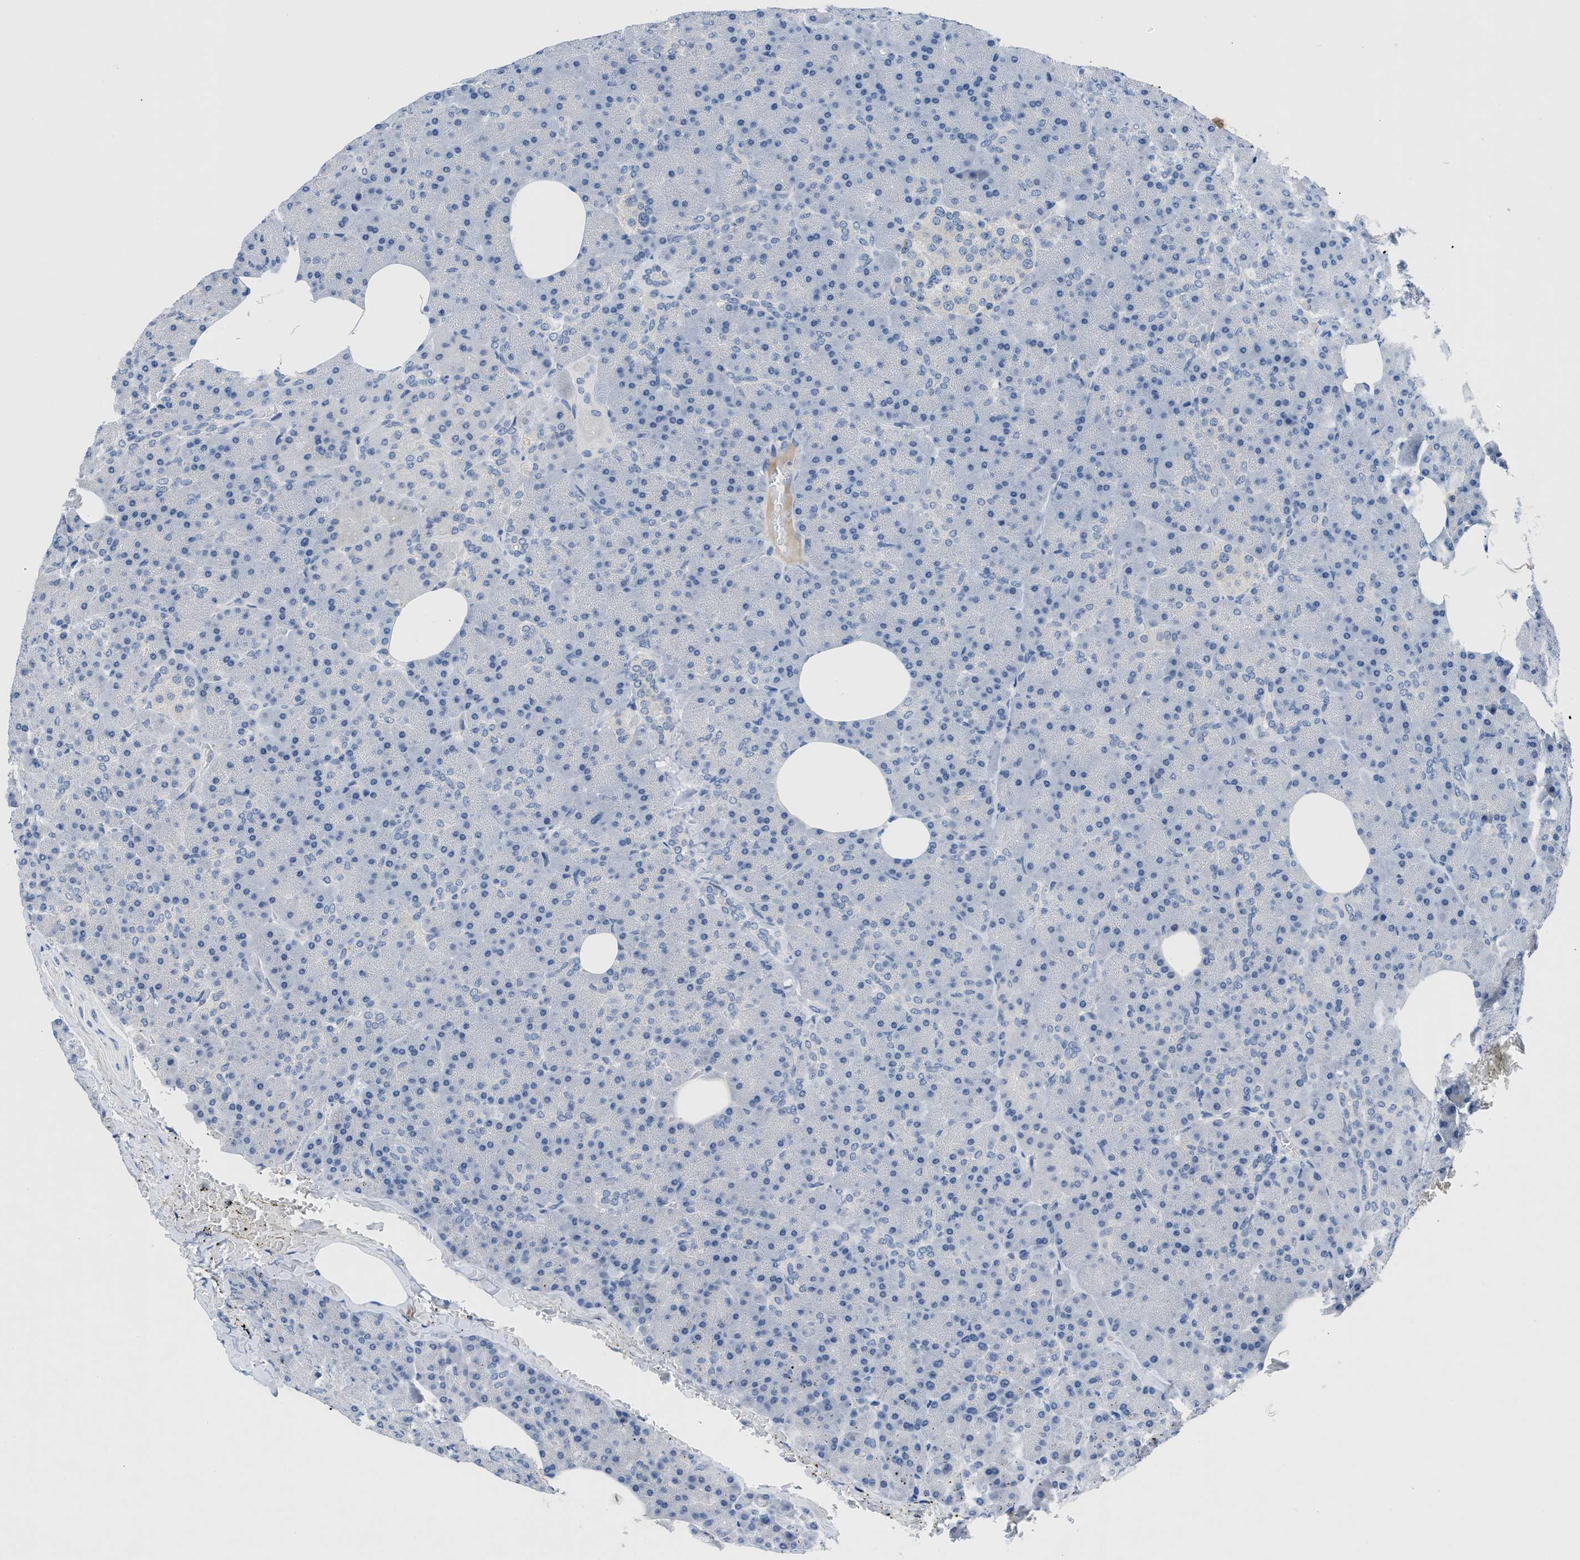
{"staining": {"intensity": "negative", "quantity": "none", "location": "none"}, "tissue": "pancreas", "cell_type": "Exocrine glandular cells", "image_type": "normal", "snomed": [{"axis": "morphology", "description": "Normal tissue, NOS"}, {"axis": "topography", "description": "Pancreas"}], "caption": "Immunohistochemistry (IHC) of unremarkable human pancreas reveals no positivity in exocrine glandular cells. (Stains: DAB immunohistochemistry (IHC) with hematoxylin counter stain, Microscopy: brightfield microscopy at high magnification).", "gene": "OR9K2", "patient": {"sex": "female", "age": 35}}